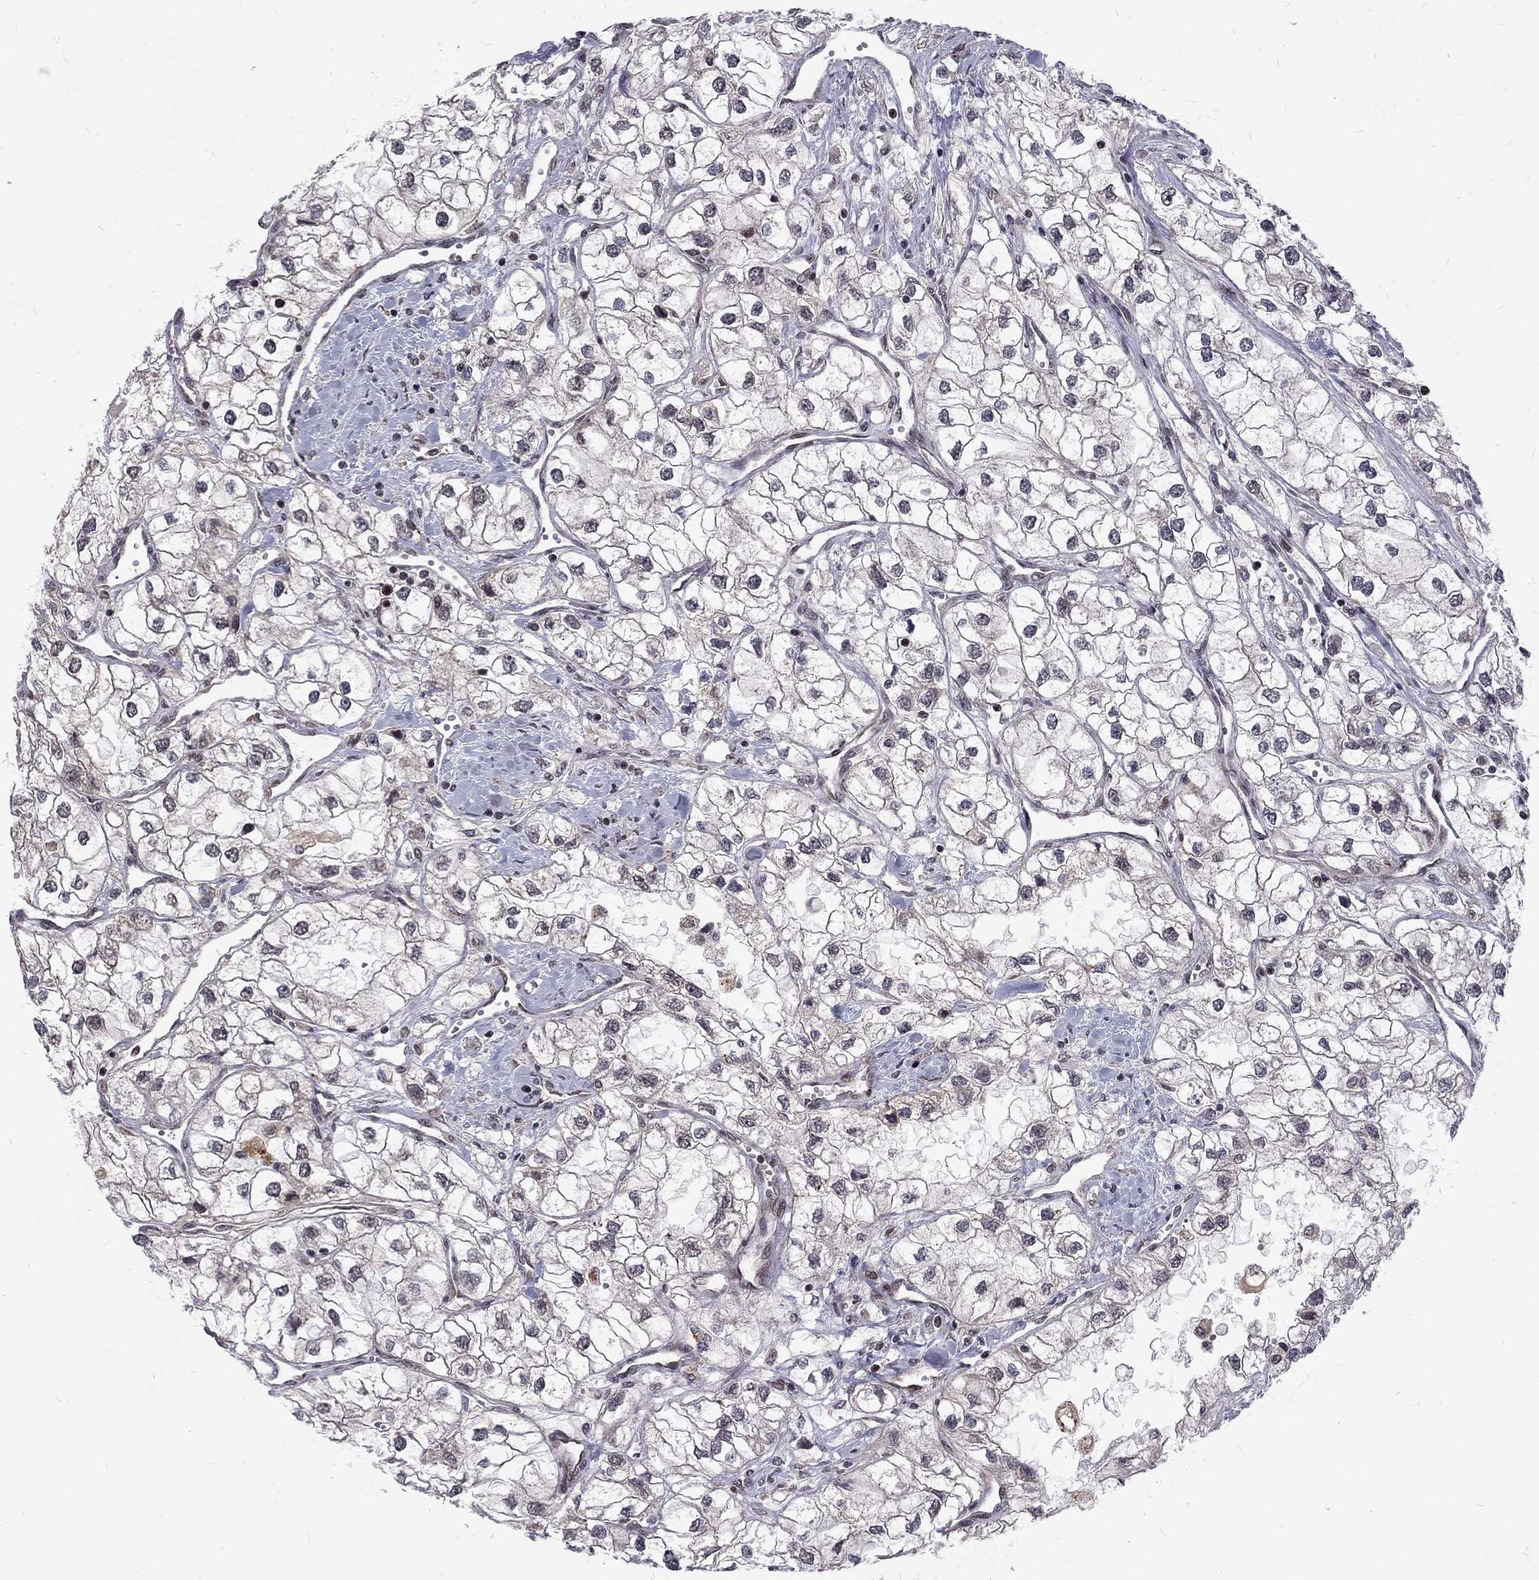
{"staining": {"intensity": "negative", "quantity": "none", "location": "none"}, "tissue": "renal cancer", "cell_type": "Tumor cells", "image_type": "cancer", "snomed": [{"axis": "morphology", "description": "Adenocarcinoma, NOS"}, {"axis": "topography", "description": "Kidney"}], "caption": "Tumor cells show no significant protein positivity in renal cancer.", "gene": "TCEAL1", "patient": {"sex": "male", "age": 59}}